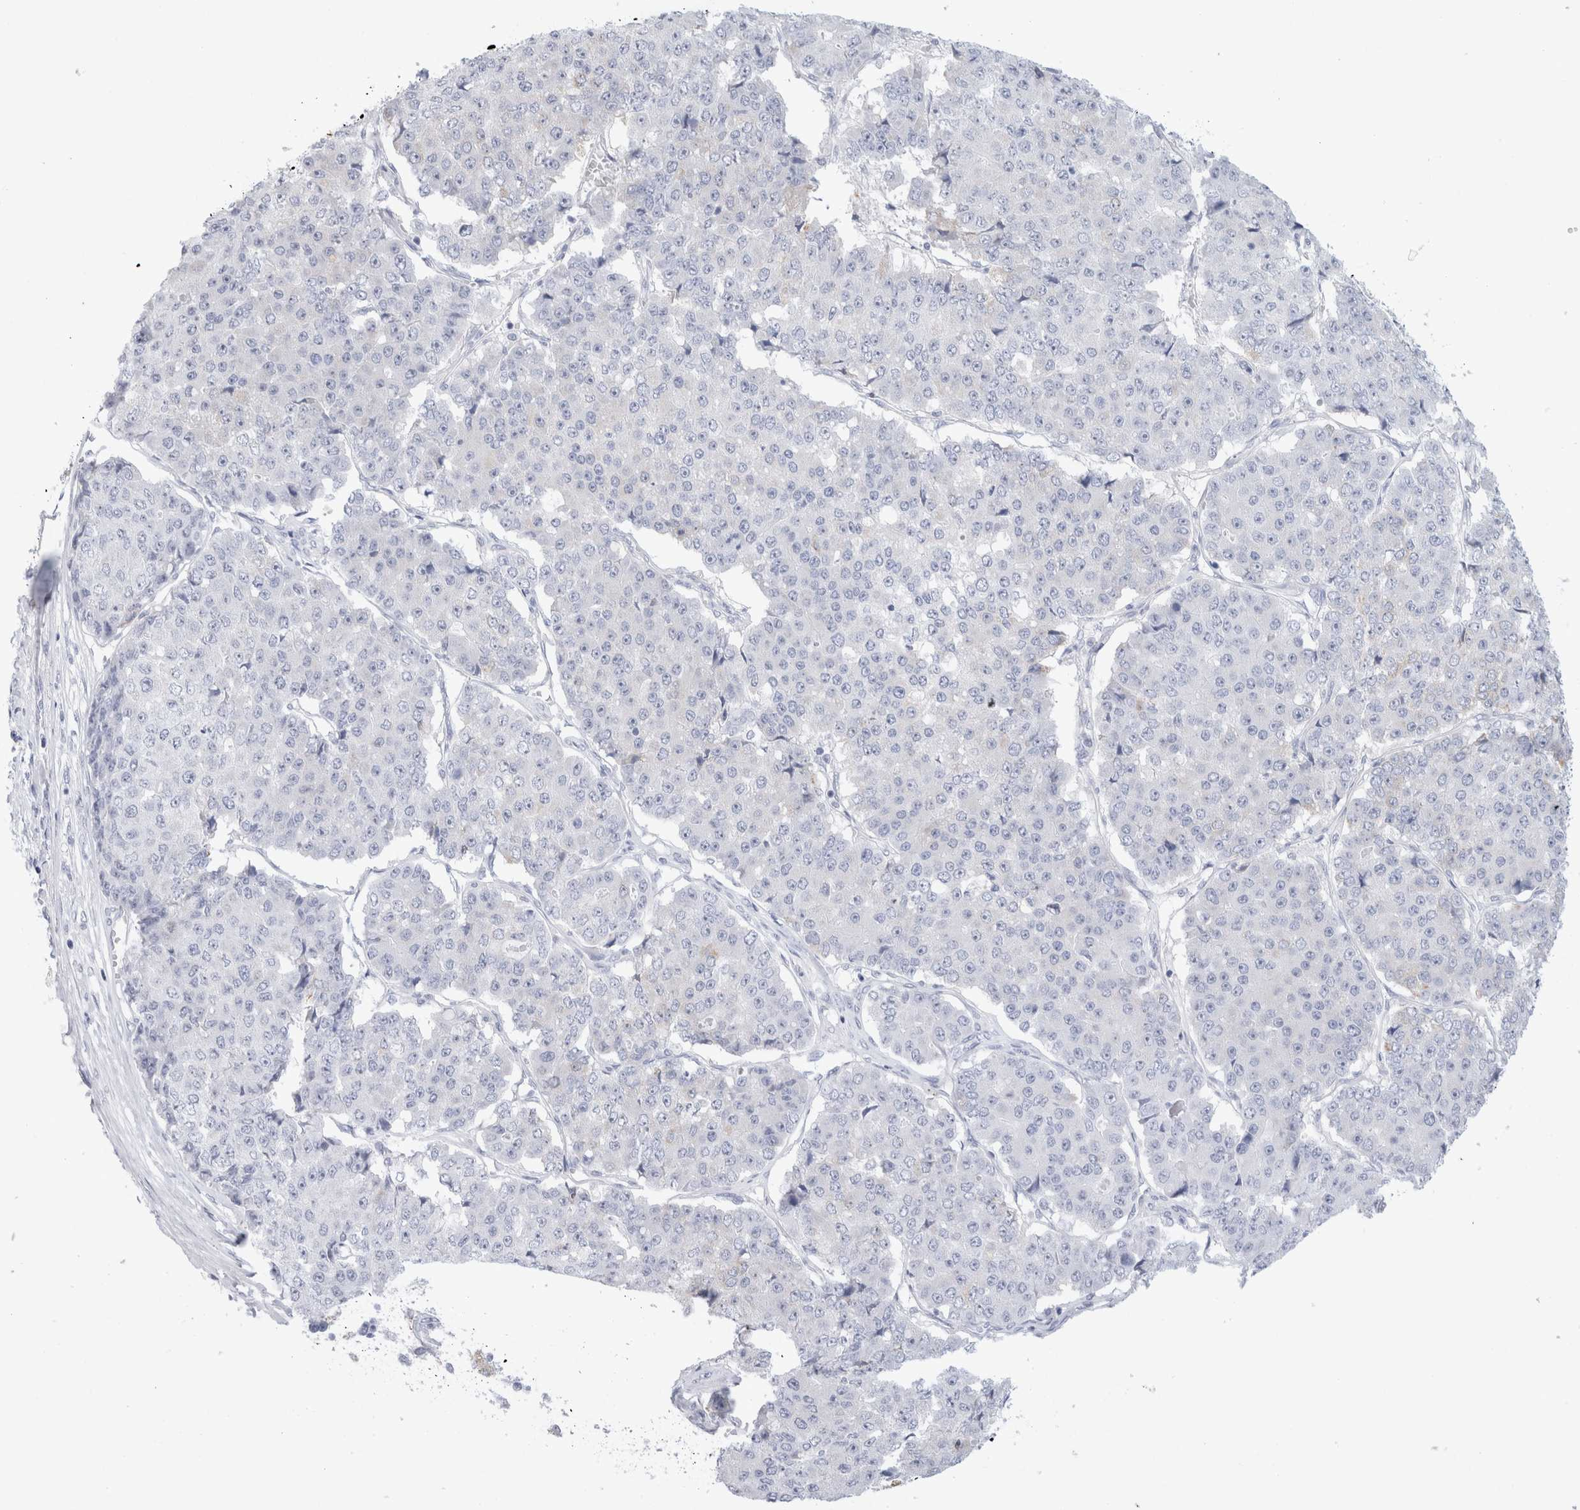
{"staining": {"intensity": "negative", "quantity": "none", "location": "none"}, "tissue": "pancreatic cancer", "cell_type": "Tumor cells", "image_type": "cancer", "snomed": [{"axis": "morphology", "description": "Adenocarcinoma, NOS"}, {"axis": "topography", "description": "Pancreas"}], "caption": "Photomicrograph shows no protein staining in tumor cells of pancreatic adenocarcinoma tissue.", "gene": "MUC15", "patient": {"sex": "male", "age": 50}}